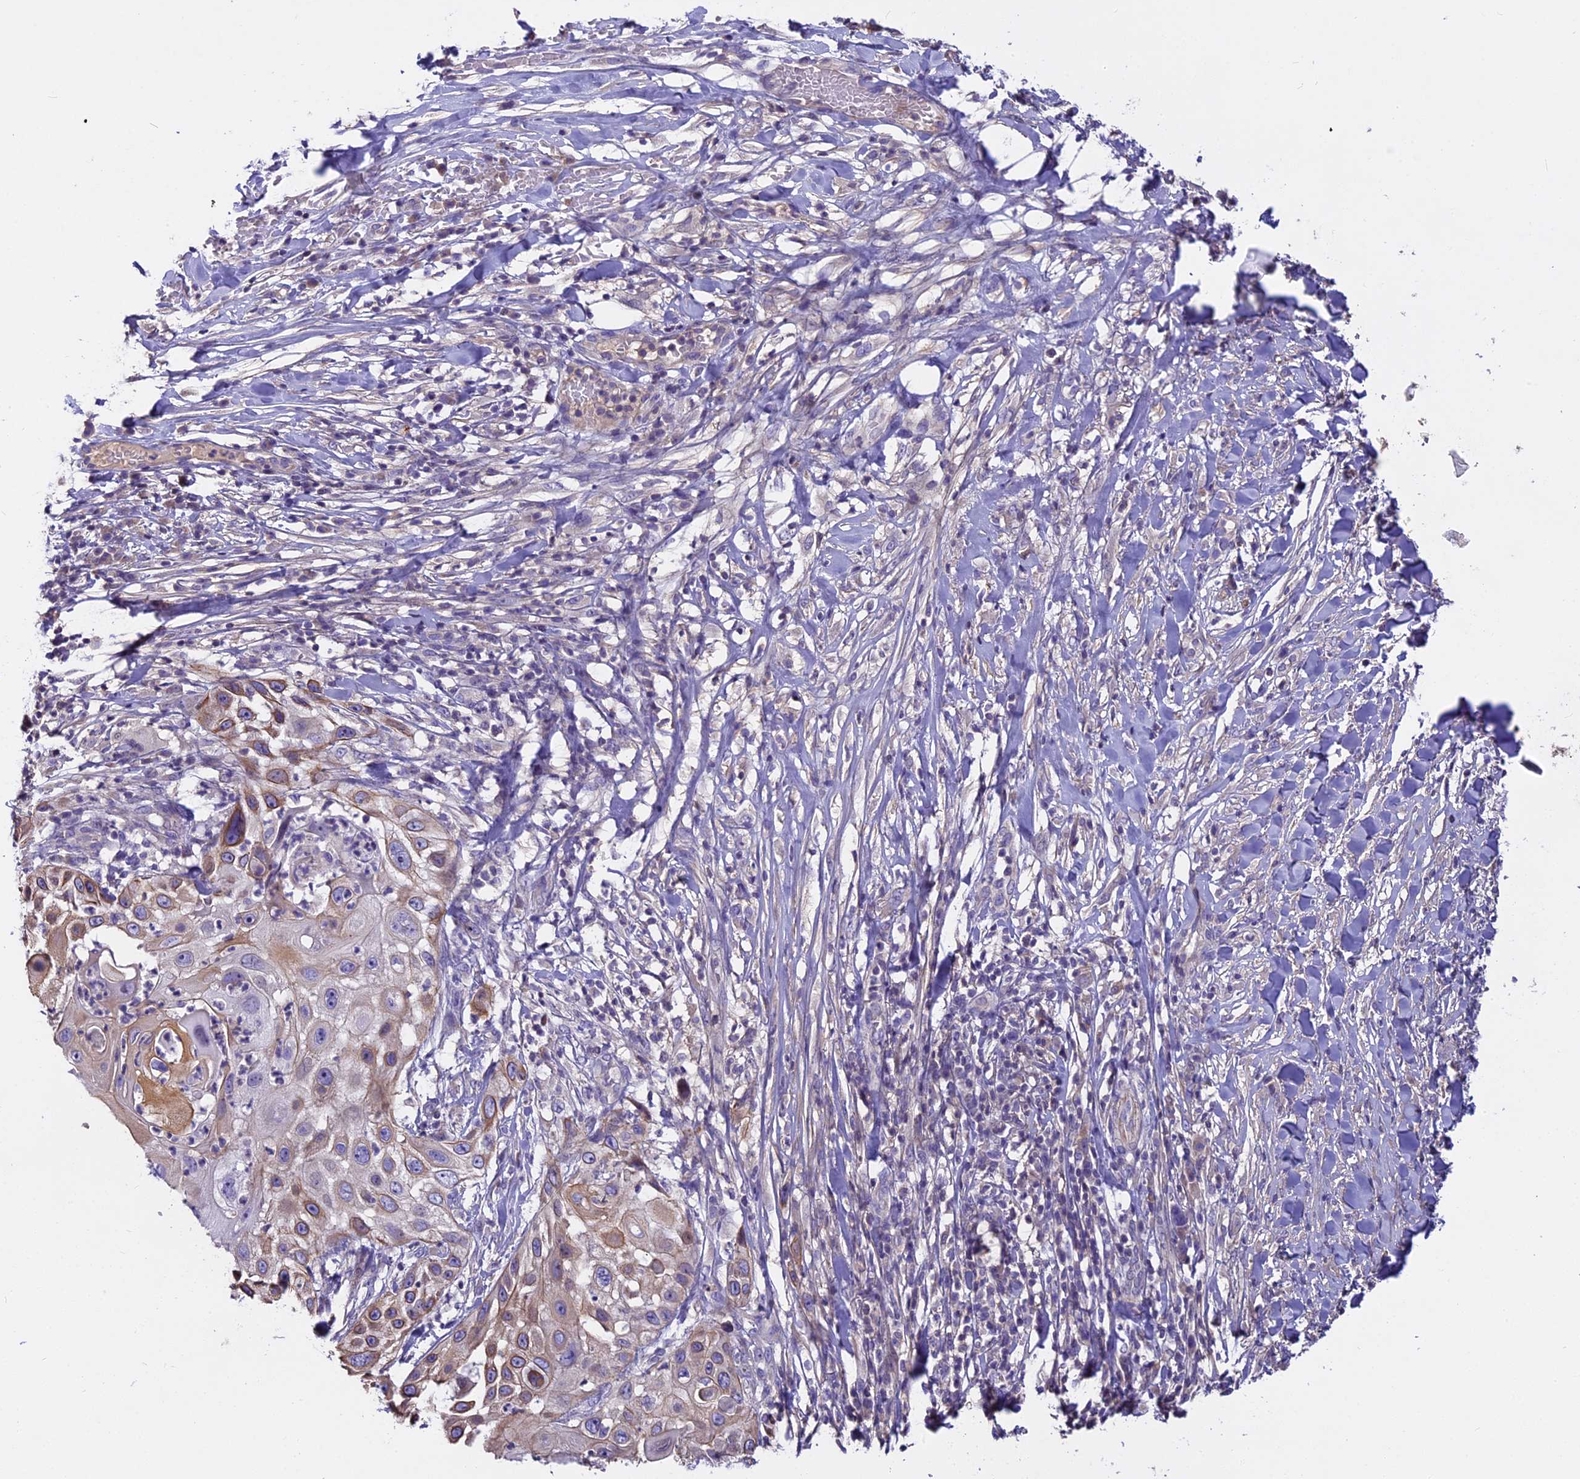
{"staining": {"intensity": "moderate", "quantity": "<25%", "location": "cytoplasmic/membranous"}, "tissue": "skin cancer", "cell_type": "Tumor cells", "image_type": "cancer", "snomed": [{"axis": "morphology", "description": "Squamous cell carcinoma, NOS"}, {"axis": "topography", "description": "Skin"}], "caption": "A histopathology image showing moderate cytoplasmic/membranous expression in about <25% of tumor cells in squamous cell carcinoma (skin), as visualized by brown immunohistochemical staining.", "gene": "FAM98C", "patient": {"sex": "female", "age": 44}}